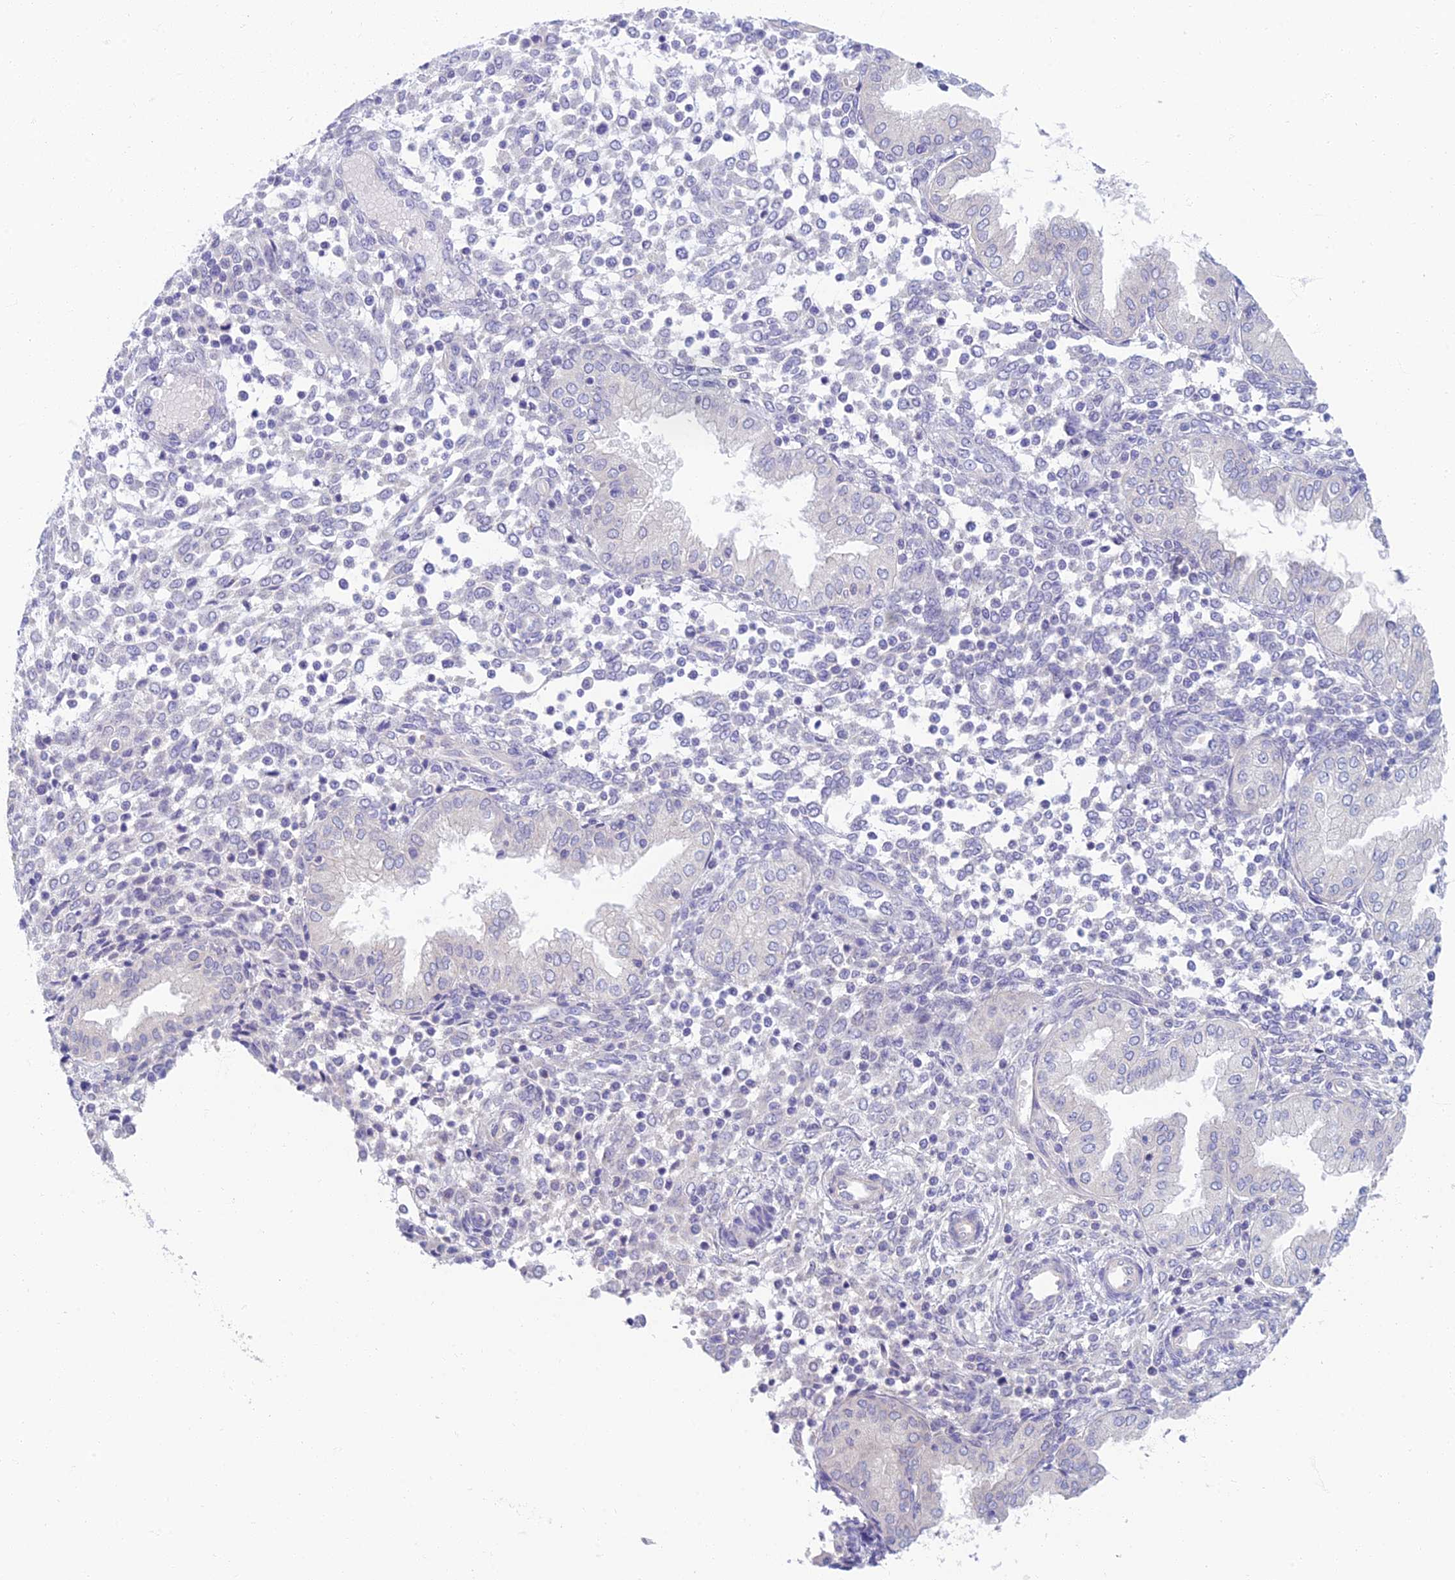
{"staining": {"intensity": "negative", "quantity": "none", "location": "none"}, "tissue": "endometrium", "cell_type": "Cells in endometrial stroma", "image_type": "normal", "snomed": [{"axis": "morphology", "description": "Normal tissue, NOS"}, {"axis": "topography", "description": "Endometrium"}], "caption": "DAB immunohistochemical staining of benign endometrium shows no significant expression in cells in endometrial stroma. (Brightfield microscopy of DAB (3,3'-diaminobenzidine) immunohistochemistry at high magnification).", "gene": "SLC25A41", "patient": {"sex": "female", "age": 53}}